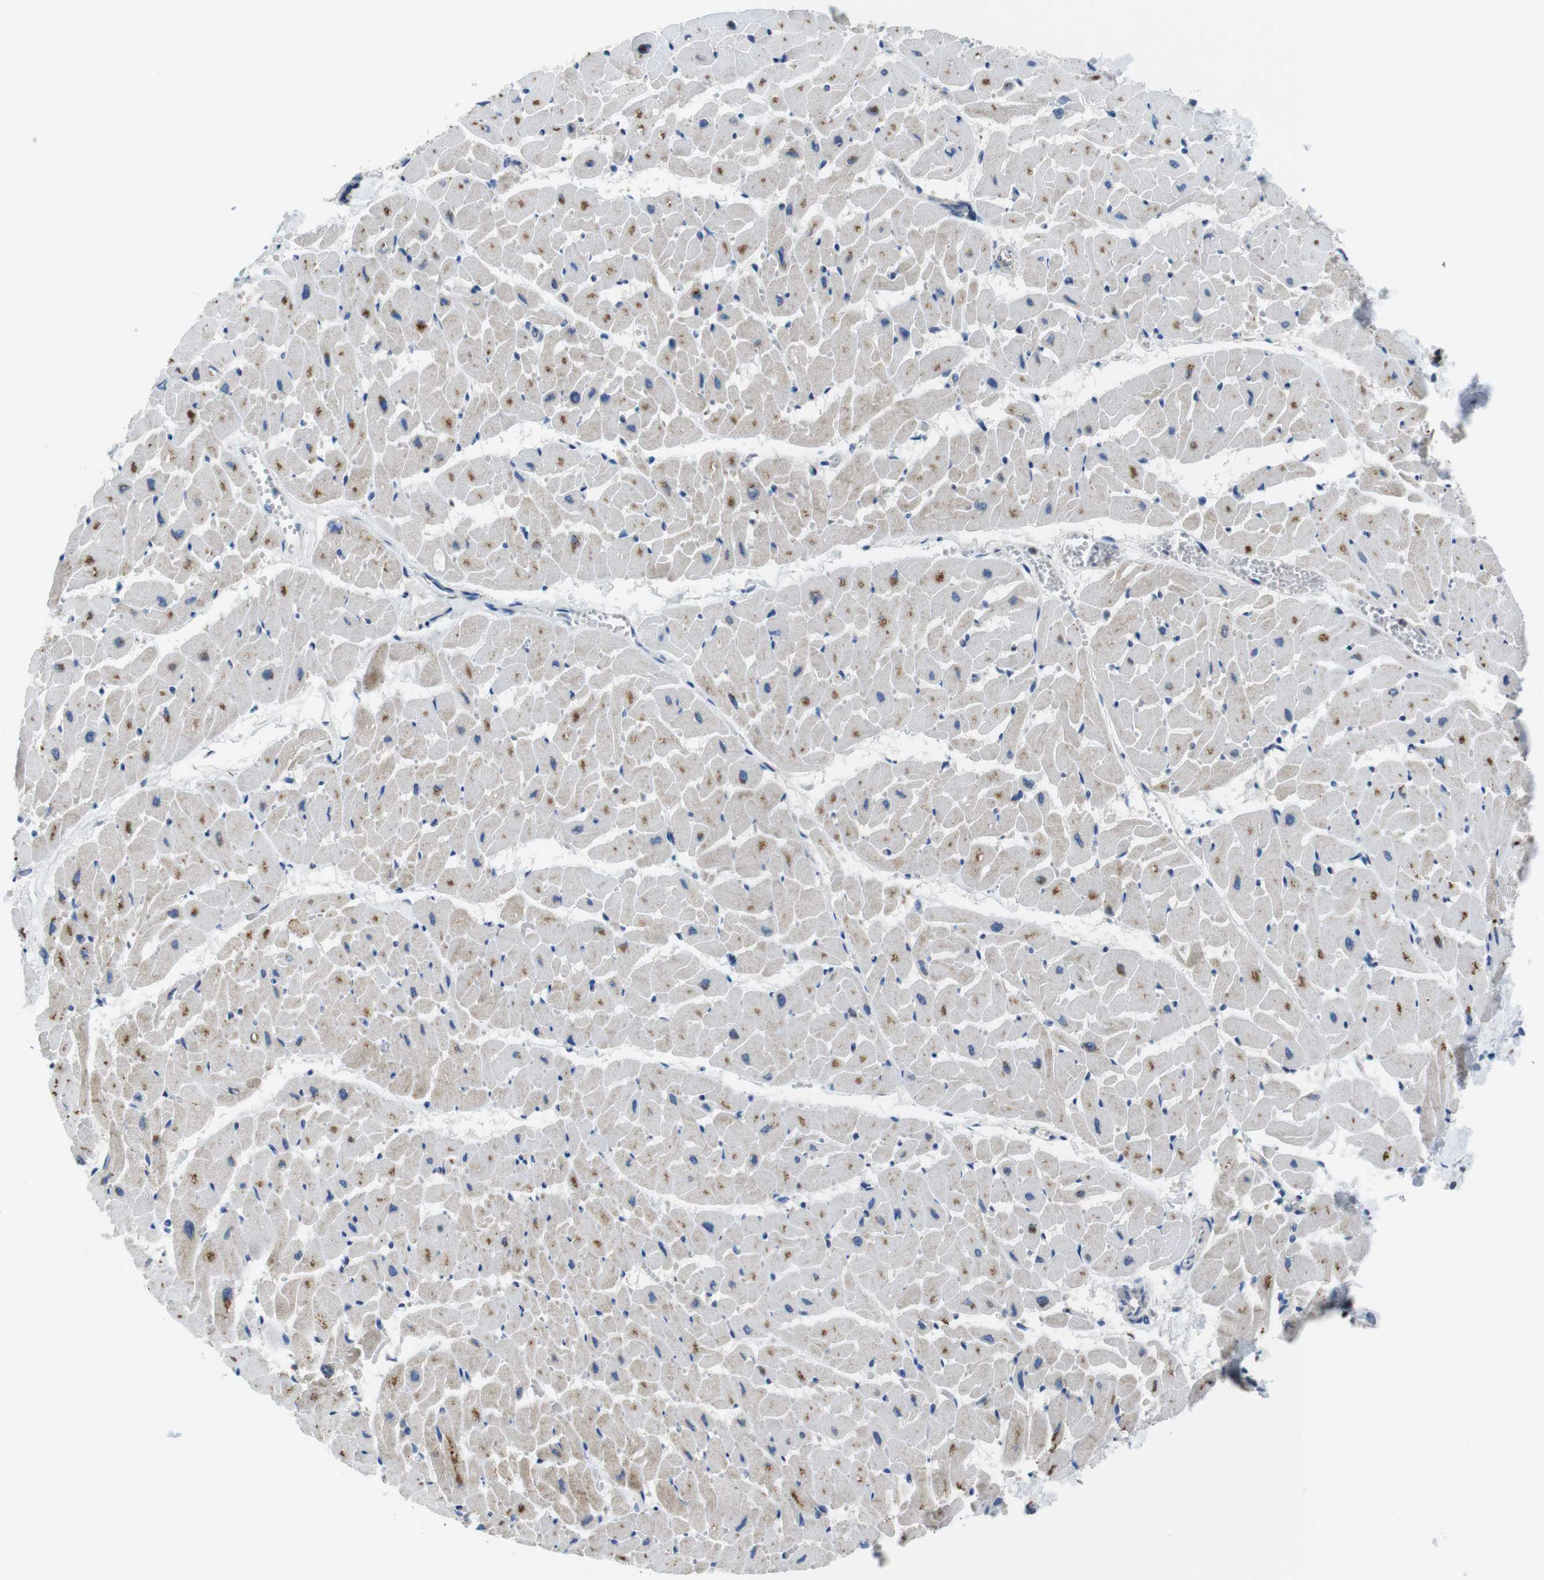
{"staining": {"intensity": "weak", "quantity": "25%-75%", "location": "cytoplasmic/membranous"}, "tissue": "heart muscle", "cell_type": "Cardiomyocytes", "image_type": "normal", "snomed": [{"axis": "morphology", "description": "Normal tissue, NOS"}, {"axis": "topography", "description": "Heart"}], "caption": "Protein staining of benign heart muscle exhibits weak cytoplasmic/membranous staining in about 25%-75% of cardiomyocytes.", "gene": "PIK3CD", "patient": {"sex": "female", "age": 19}}